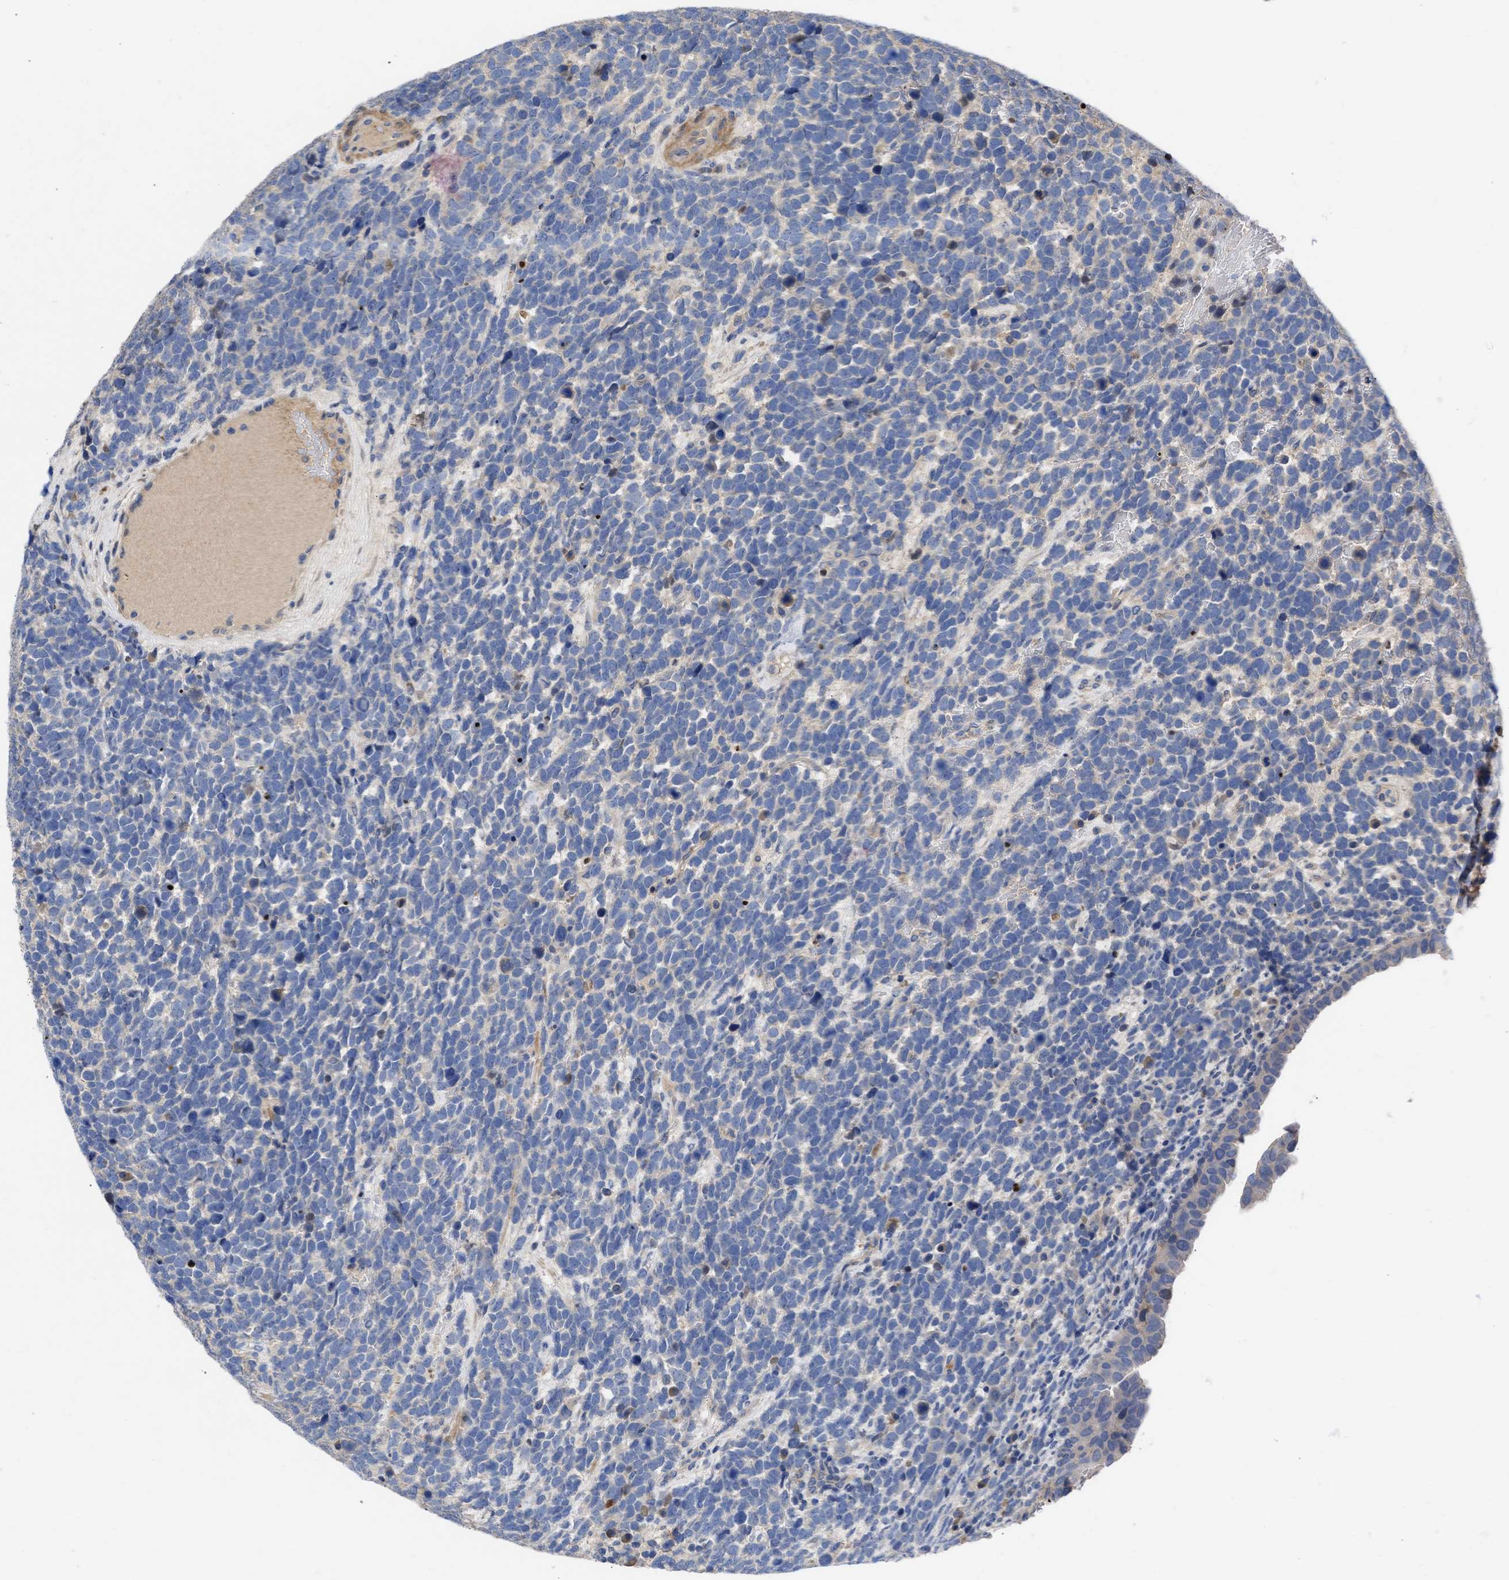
{"staining": {"intensity": "negative", "quantity": "none", "location": "none"}, "tissue": "urothelial cancer", "cell_type": "Tumor cells", "image_type": "cancer", "snomed": [{"axis": "morphology", "description": "Urothelial carcinoma, High grade"}, {"axis": "topography", "description": "Urinary bladder"}], "caption": "This is an immunohistochemistry (IHC) image of human high-grade urothelial carcinoma. There is no positivity in tumor cells.", "gene": "ARHGEF4", "patient": {"sex": "female", "age": 82}}